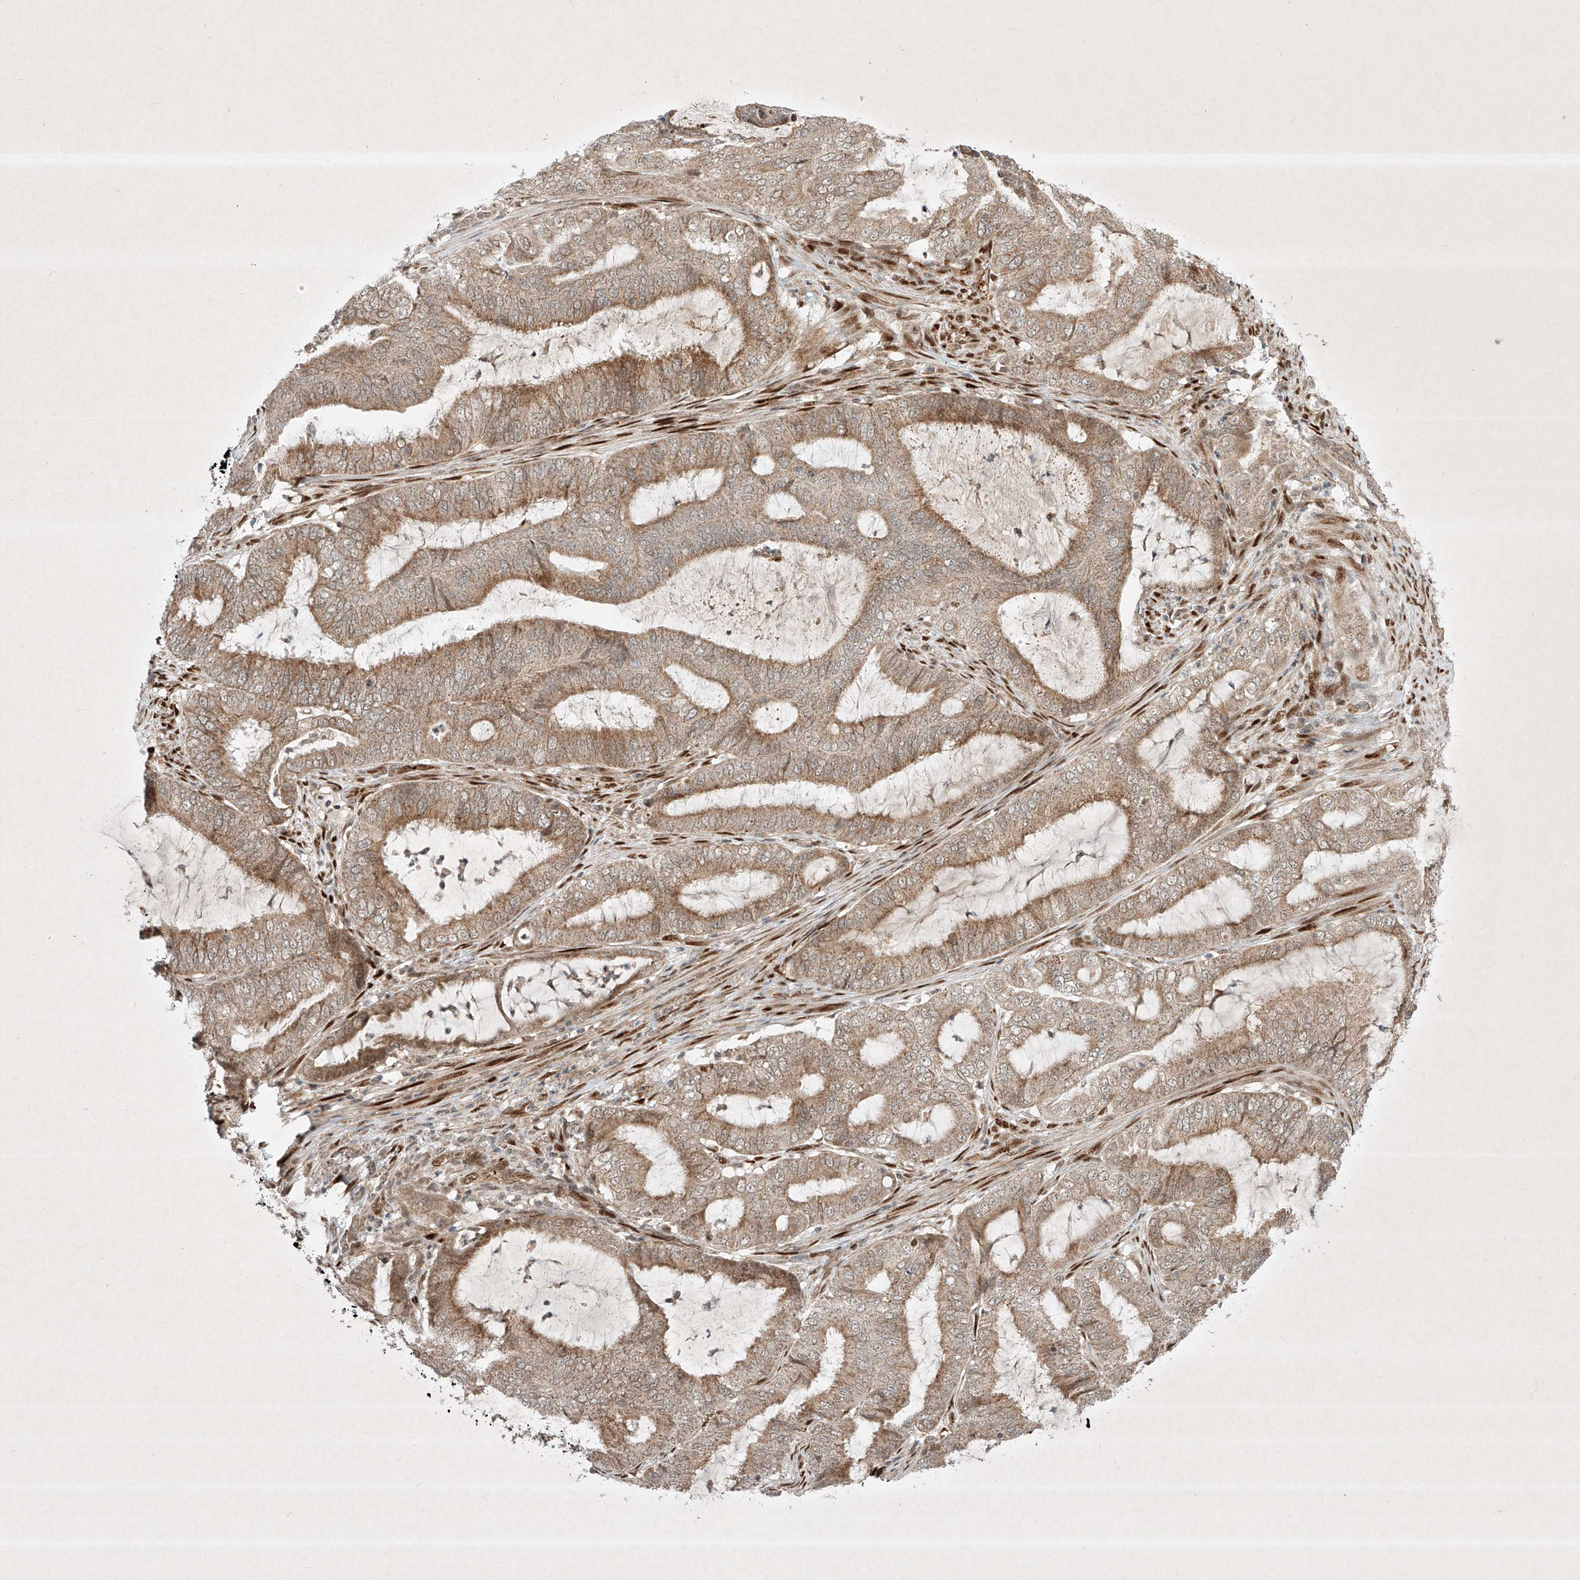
{"staining": {"intensity": "moderate", "quantity": ">75%", "location": "cytoplasmic/membranous"}, "tissue": "endometrial cancer", "cell_type": "Tumor cells", "image_type": "cancer", "snomed": [{"axis": "morphology", "description": "Adenocarcinoma, NOS"}, {"axis": "topography", "description": "Endometrium"}], "caption": "Protein staining exhibits moderate cytoplasmic/membranous expression in approximately >75% of tumor cells in endometrial adenocarcinoma.", "gene": "EPG5", "patient": {"sex": "female", "age": 51}}